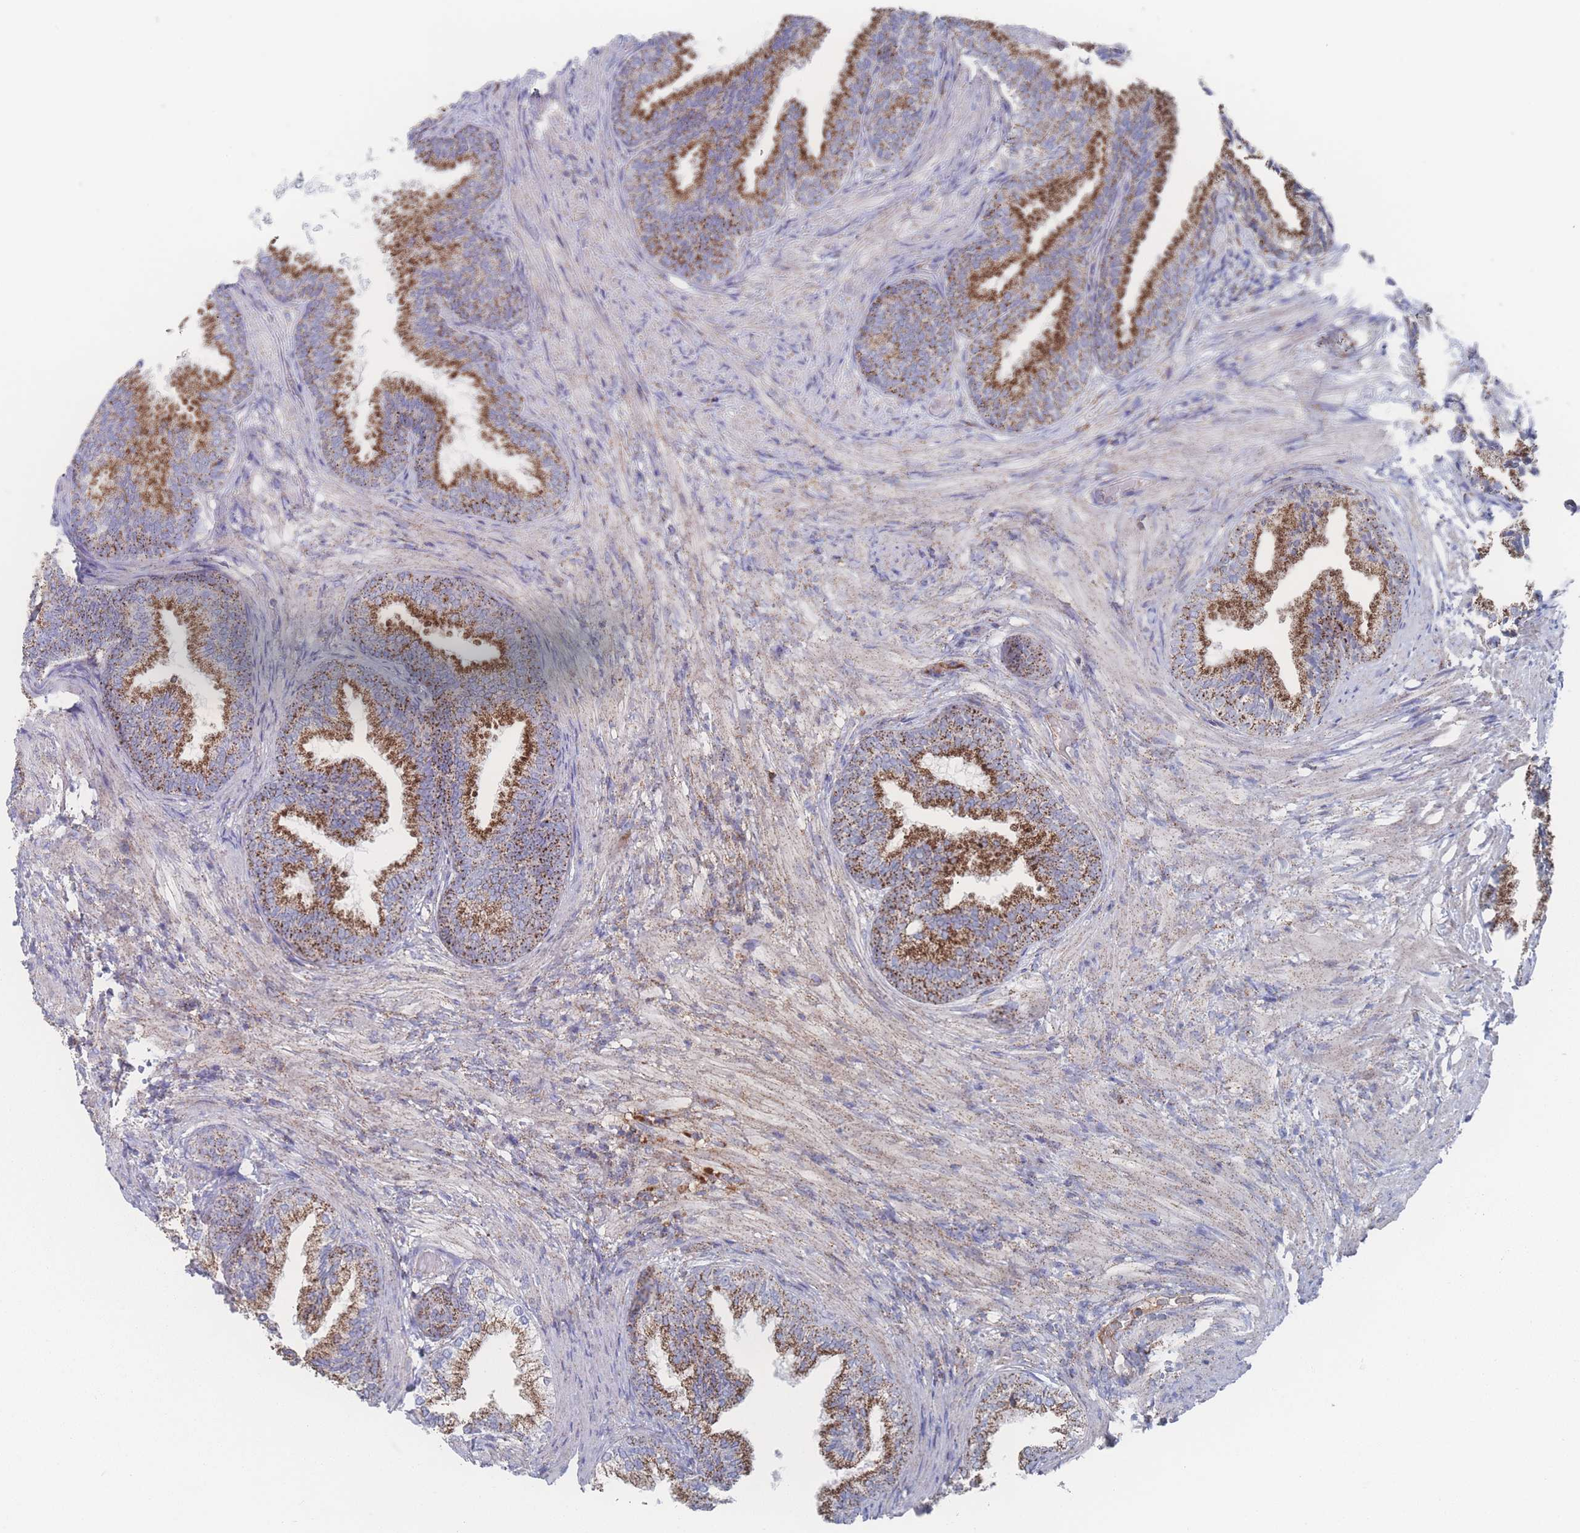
{"staining": {"intensity": "strong", "quantity": "25%-75%", "location": "cytoplasmic/membranous"}, "tissue": "prostate", "cell_type": "Glandular cells", "image_type": "normal", "snomed": [{"axis": "morphology", "description": "Normal tissue, NOS"}, {"axis": "topography", "description": "Prostate"}], "caption": "High-power microscopy captured an immunohistochemistry histopathology image of benign prostate, revealing strong cytoplasmic/membranous staining in approximately 25%-75% of glandular cells. (DAB (3,3'-diaminobenzidine) IHC with brightfield microscopy, high magnification).", "gene": "PEX14", "patient": {"sex": "male", "age": 76}}